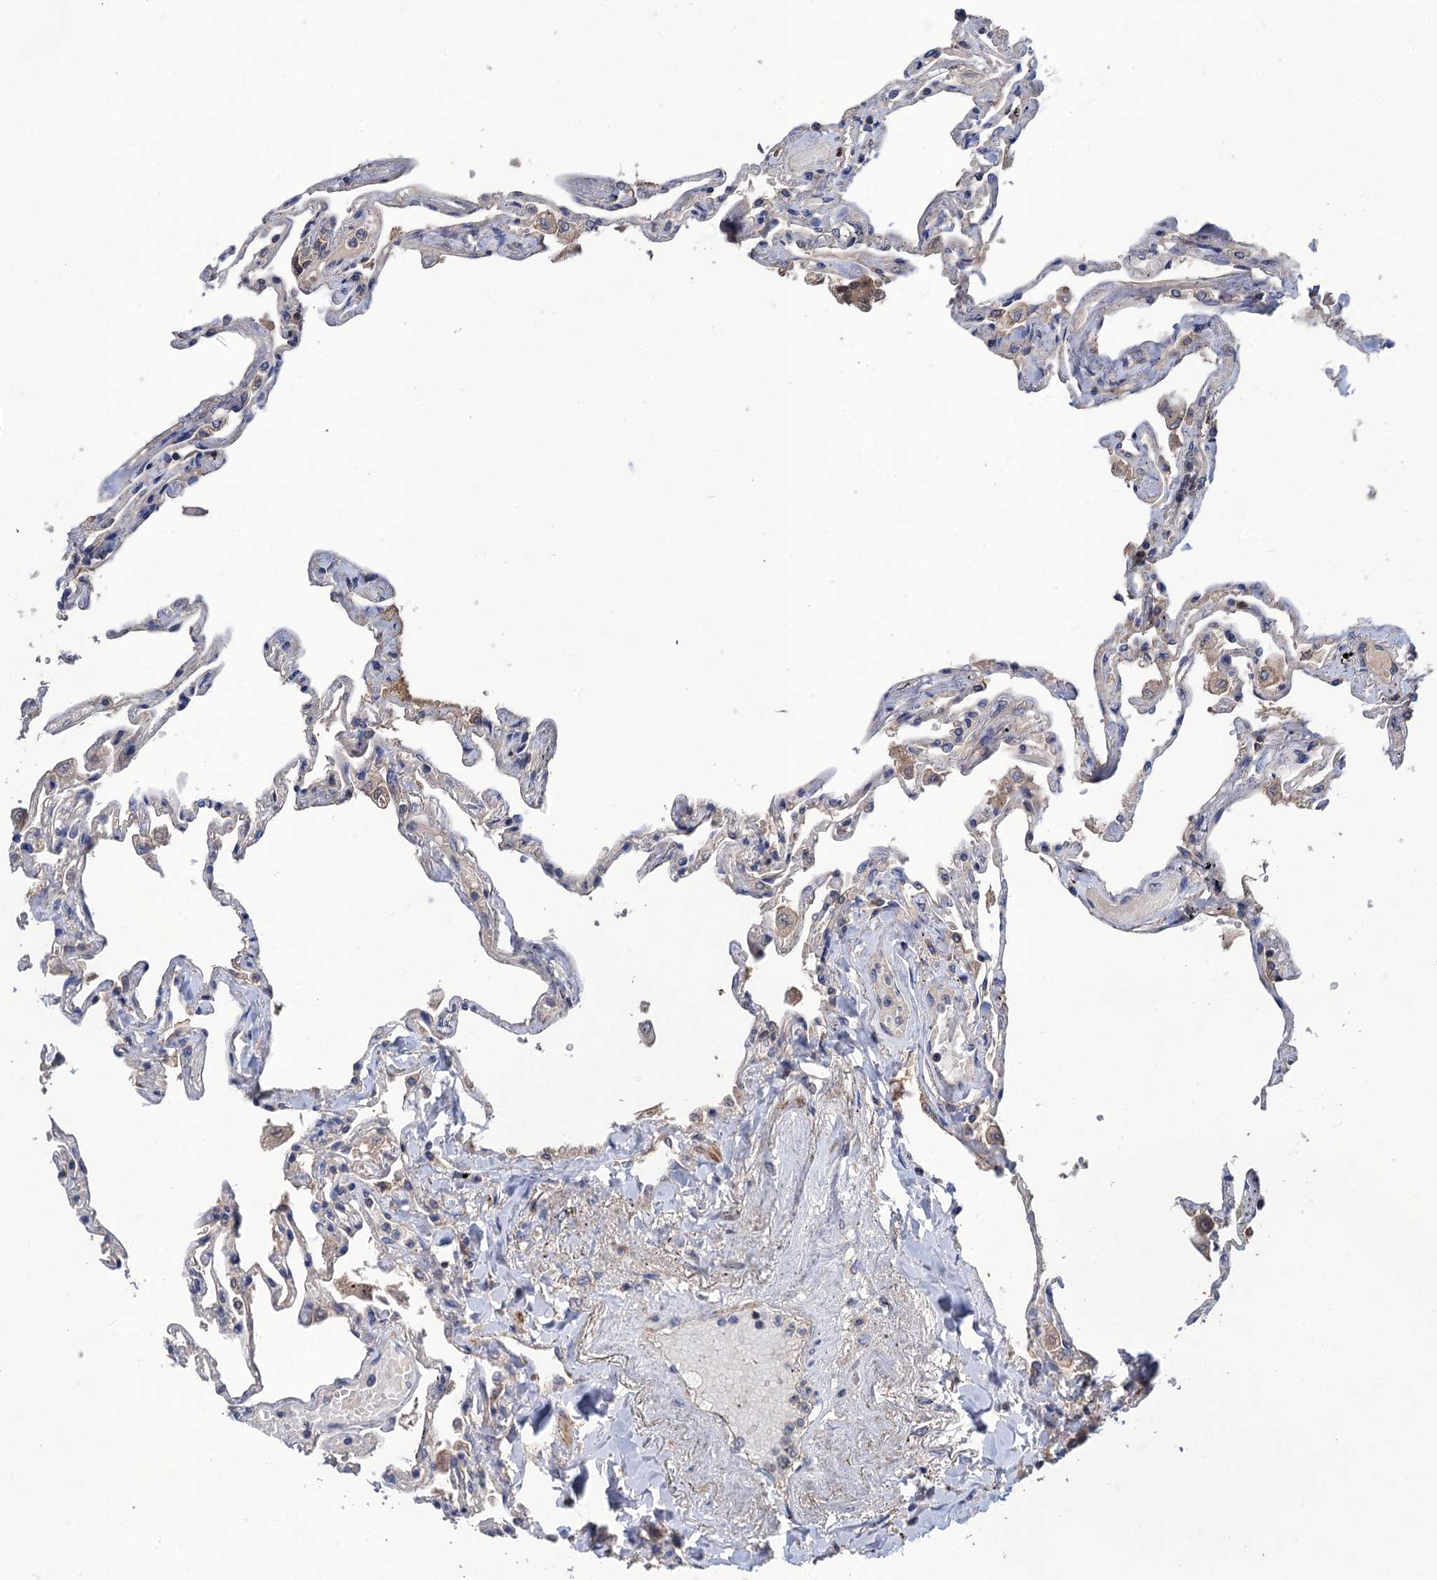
{"staining": {"intensity": "weak", "quantity": "25%-75%", "location": "cytoplasmic/membranous"}, "tissue": "lung", "cell_type": "Alveolar cells", "image_type": "normal", "snomed": [{"axis": "morphology", "description": "Normal tissue, NOS"}, {"axis": "topography", "description": "Lung"}], "caption": "IHC photomicrograph of unremarkable lung: lung stained using immunohistochemistry reveals low levels of weak protein expression localized specifically in the cytoplasmic/membranous of alveolar cells, appearing as a cytoplasmic/membranous brown color.", "gene": "DGKA", "patient": {"sex": "female", "age": 67}}